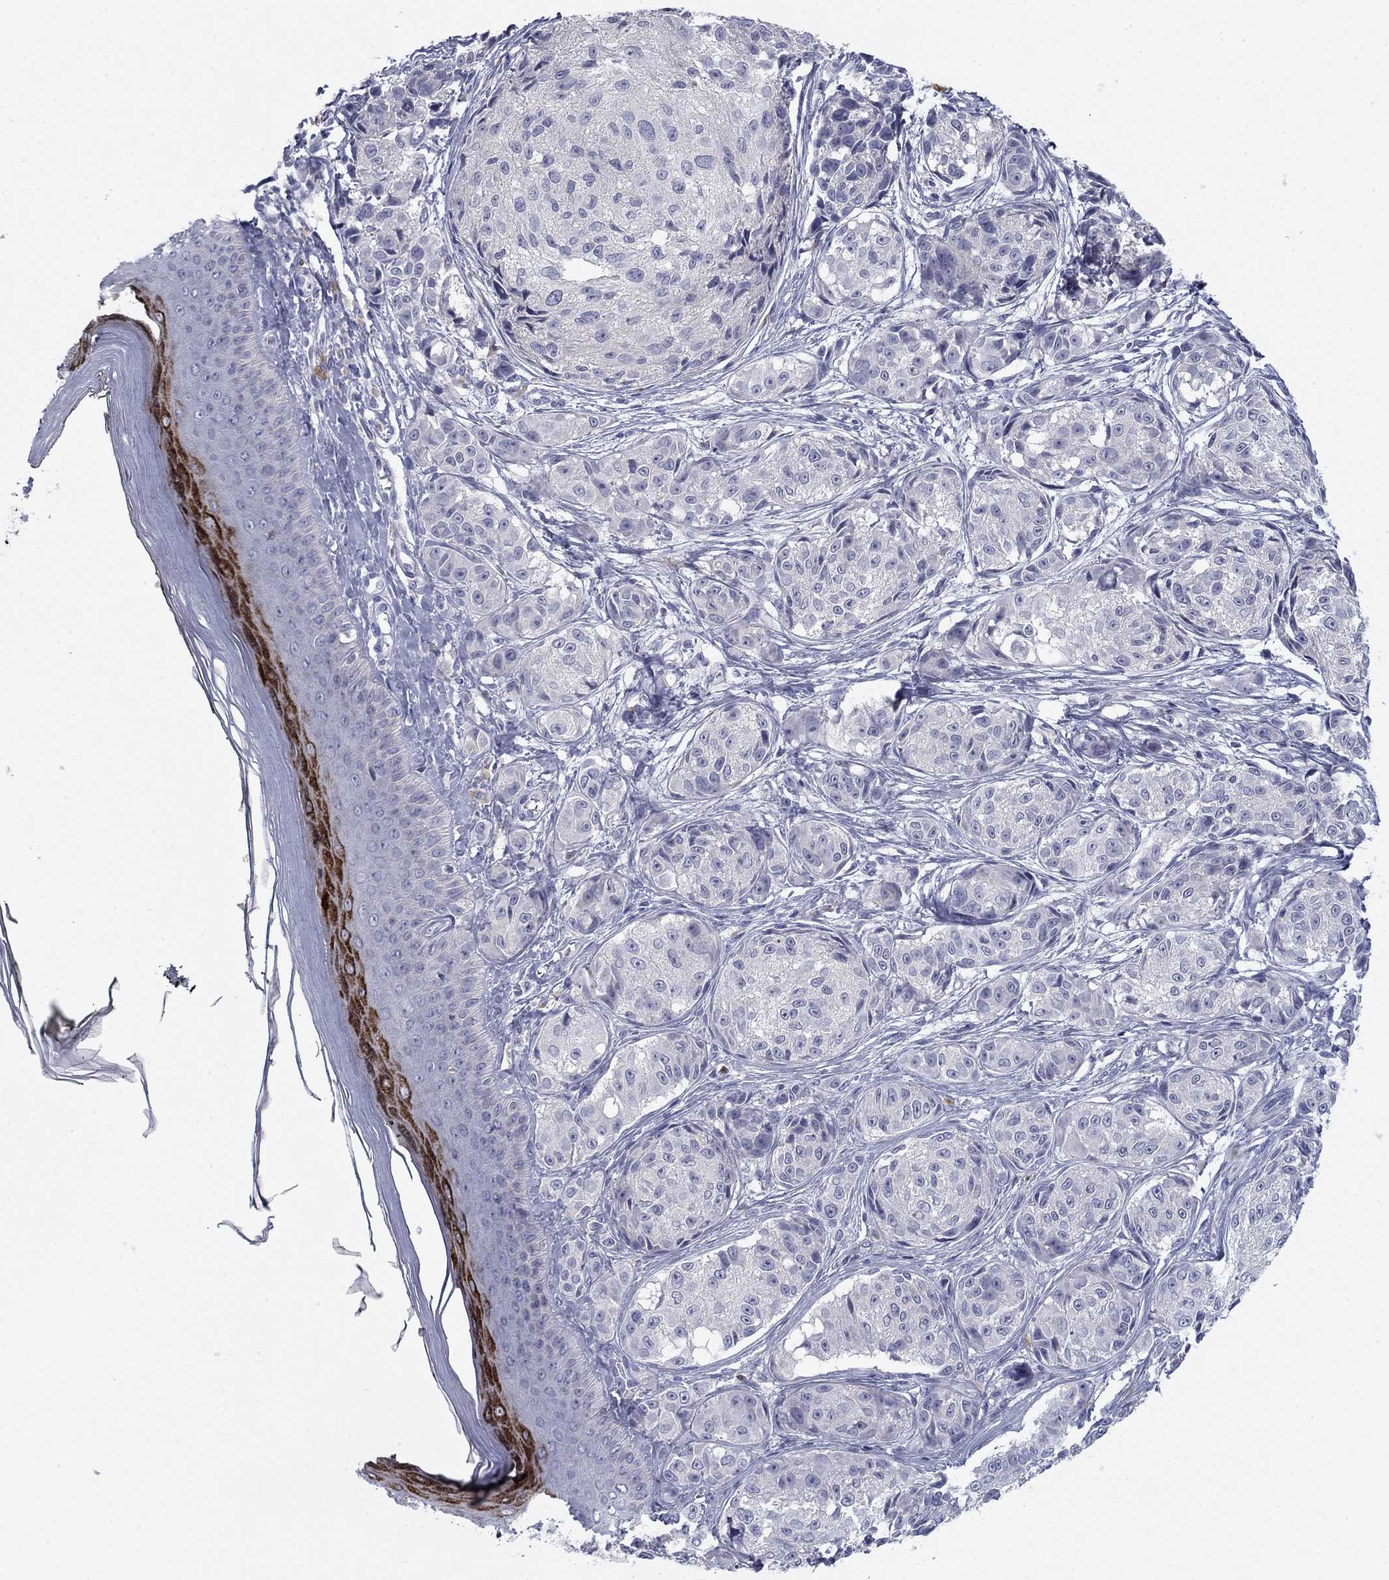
{"staining": {"intensity": "negative", "quantity": "none", "location": "none"}, "tissue": "melanoma", "cell_type": "Tumor cells", "image_type": "cancer", "snomed": [{"axis": "morphology", "description": "Malignant melanoma, NOS"}, {"axis": "topography", "description": "Skin"}], "caption": "The immunohistochemistry (IHC) micrograph has no significant staining in tumor cells of malignant melanoma tissue.", "gene": "CNTNAP4", "patient": {"sex": "male", "age": 61}}